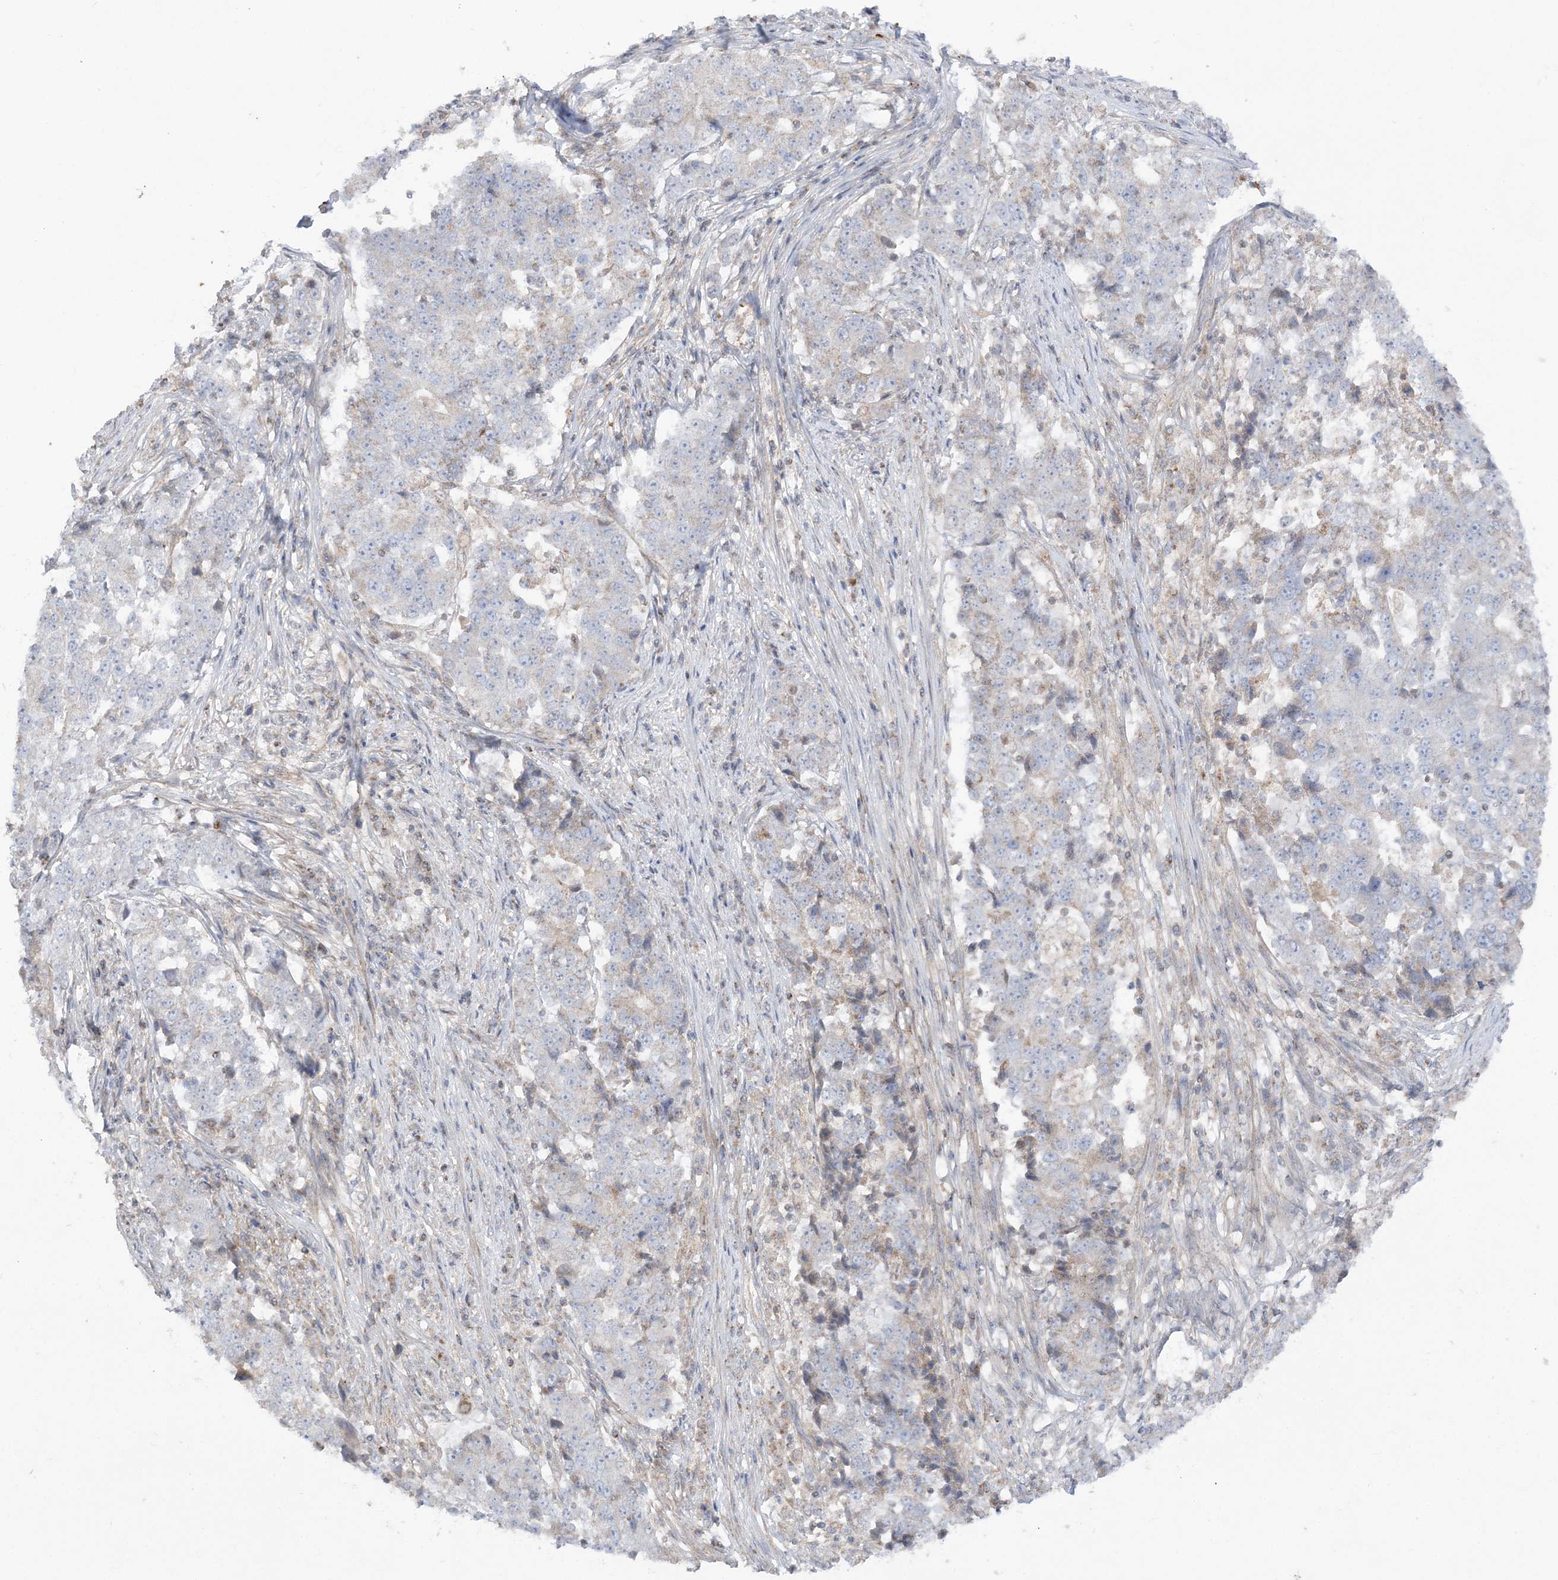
{"staining": {"intensity": "negative", "quantity": "none", "location": "none"}, "tissue": "stomach cancer", "cell_type": "Tumor cells", "image_type": "cancer", "snomed": [{"axis": "morphology", "description": "Adenocarcinoma, NOS"}, {"axis": "topography", "description": "Stomach"}], "caption": "Tumor cells are negative for protein expression in human stomach adenocarcinoma.", "gene": "SCLT1", "patient": {"sex": "male", "age": 59}}